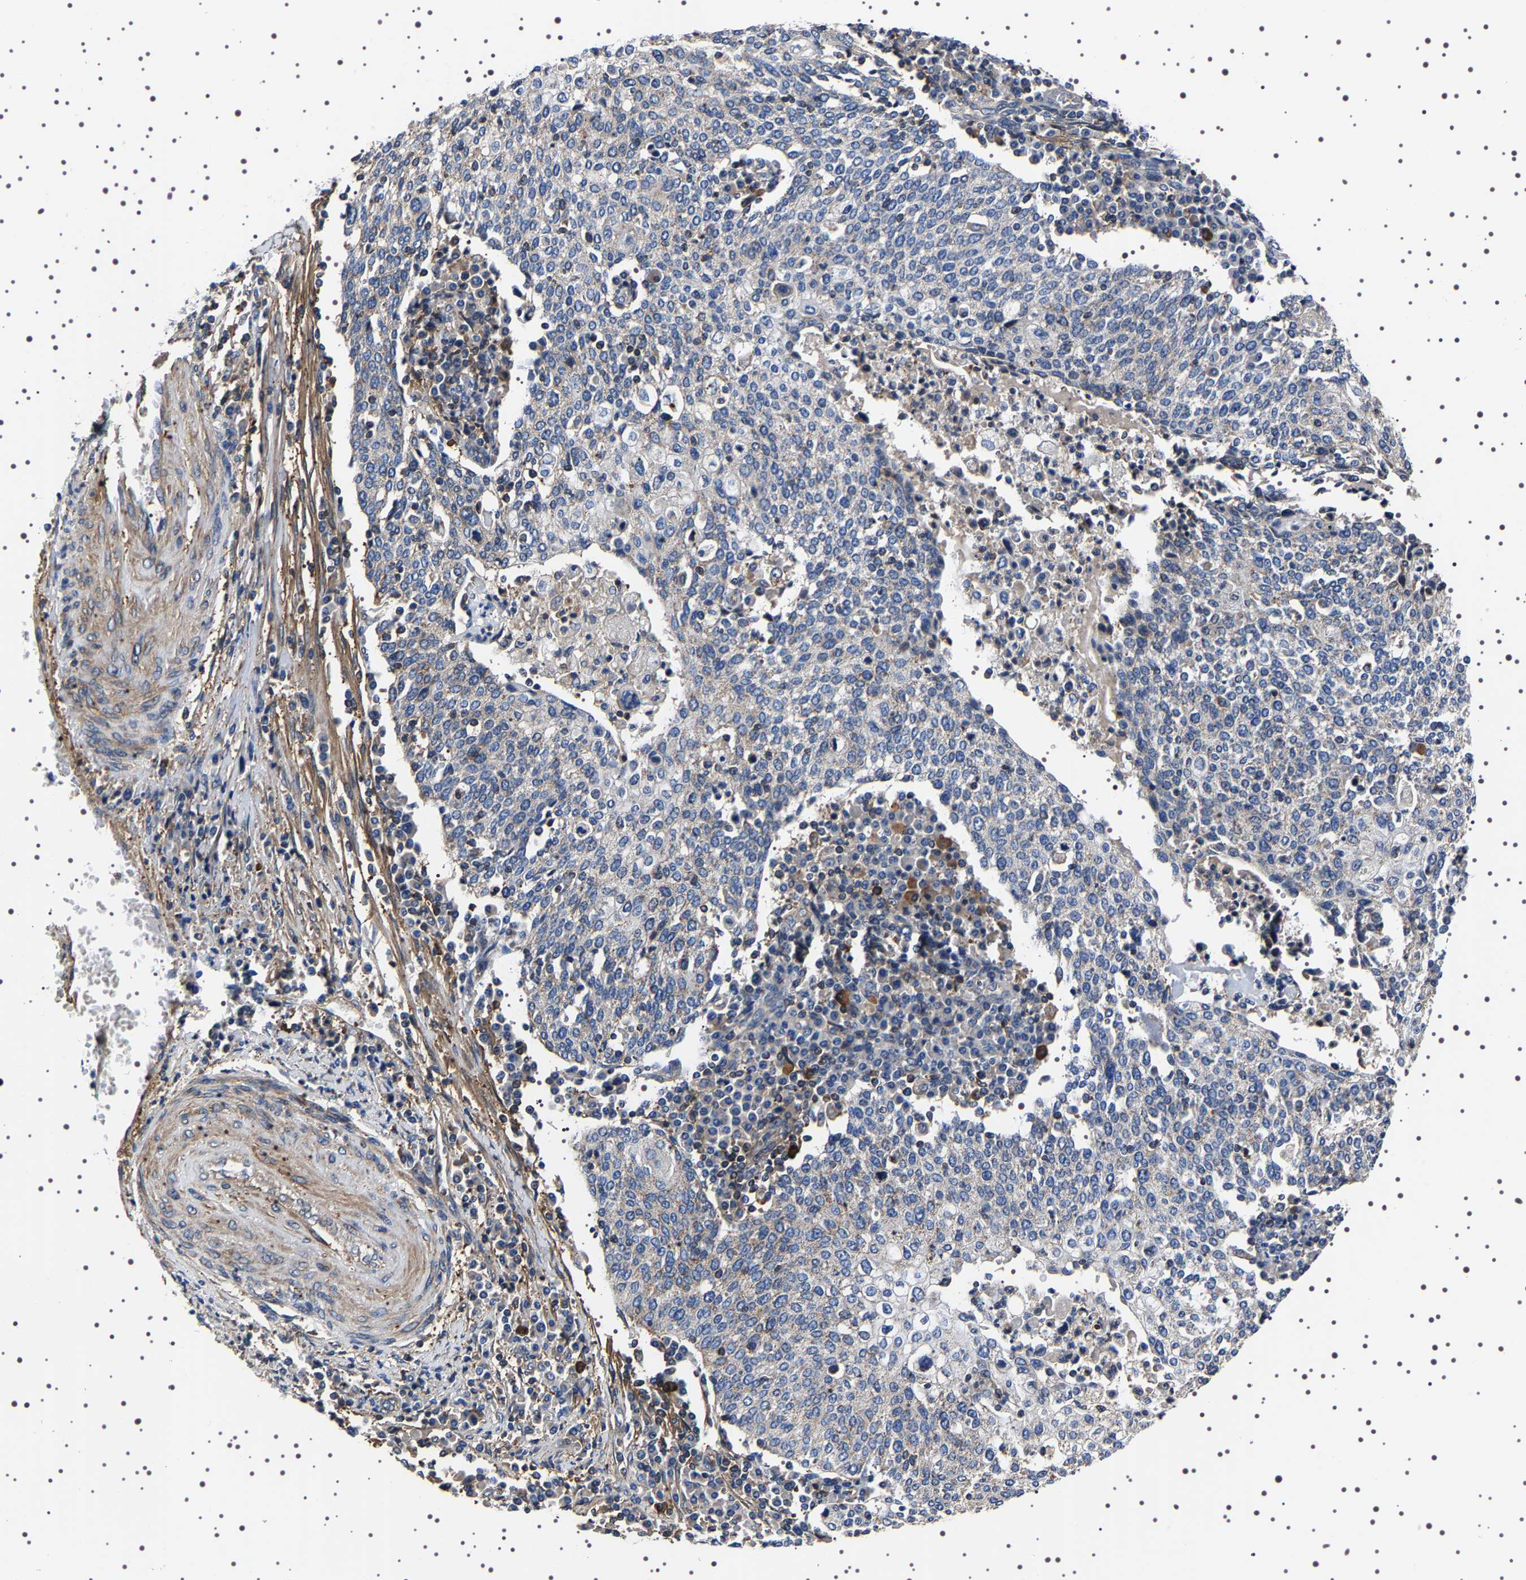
{"staining": {"intensity": "negative", "quantity": "none", "location": "none"}, "tissue": "cervical cancer", "cell_type": "Tumor cells", "image_type": "cancer", "snomed": [{"axis": "morphology", "description": "Squamous cell carcinoma, NOS"}, {"axis": "topography", "description": "Cervix"}], "caption": "Immunohistochemical staining of cervical squamous cell carcinoma displays no significant staining in tumor cells.", "gene": "WDR1", "patient": {"sex": "female", "age": 40}}